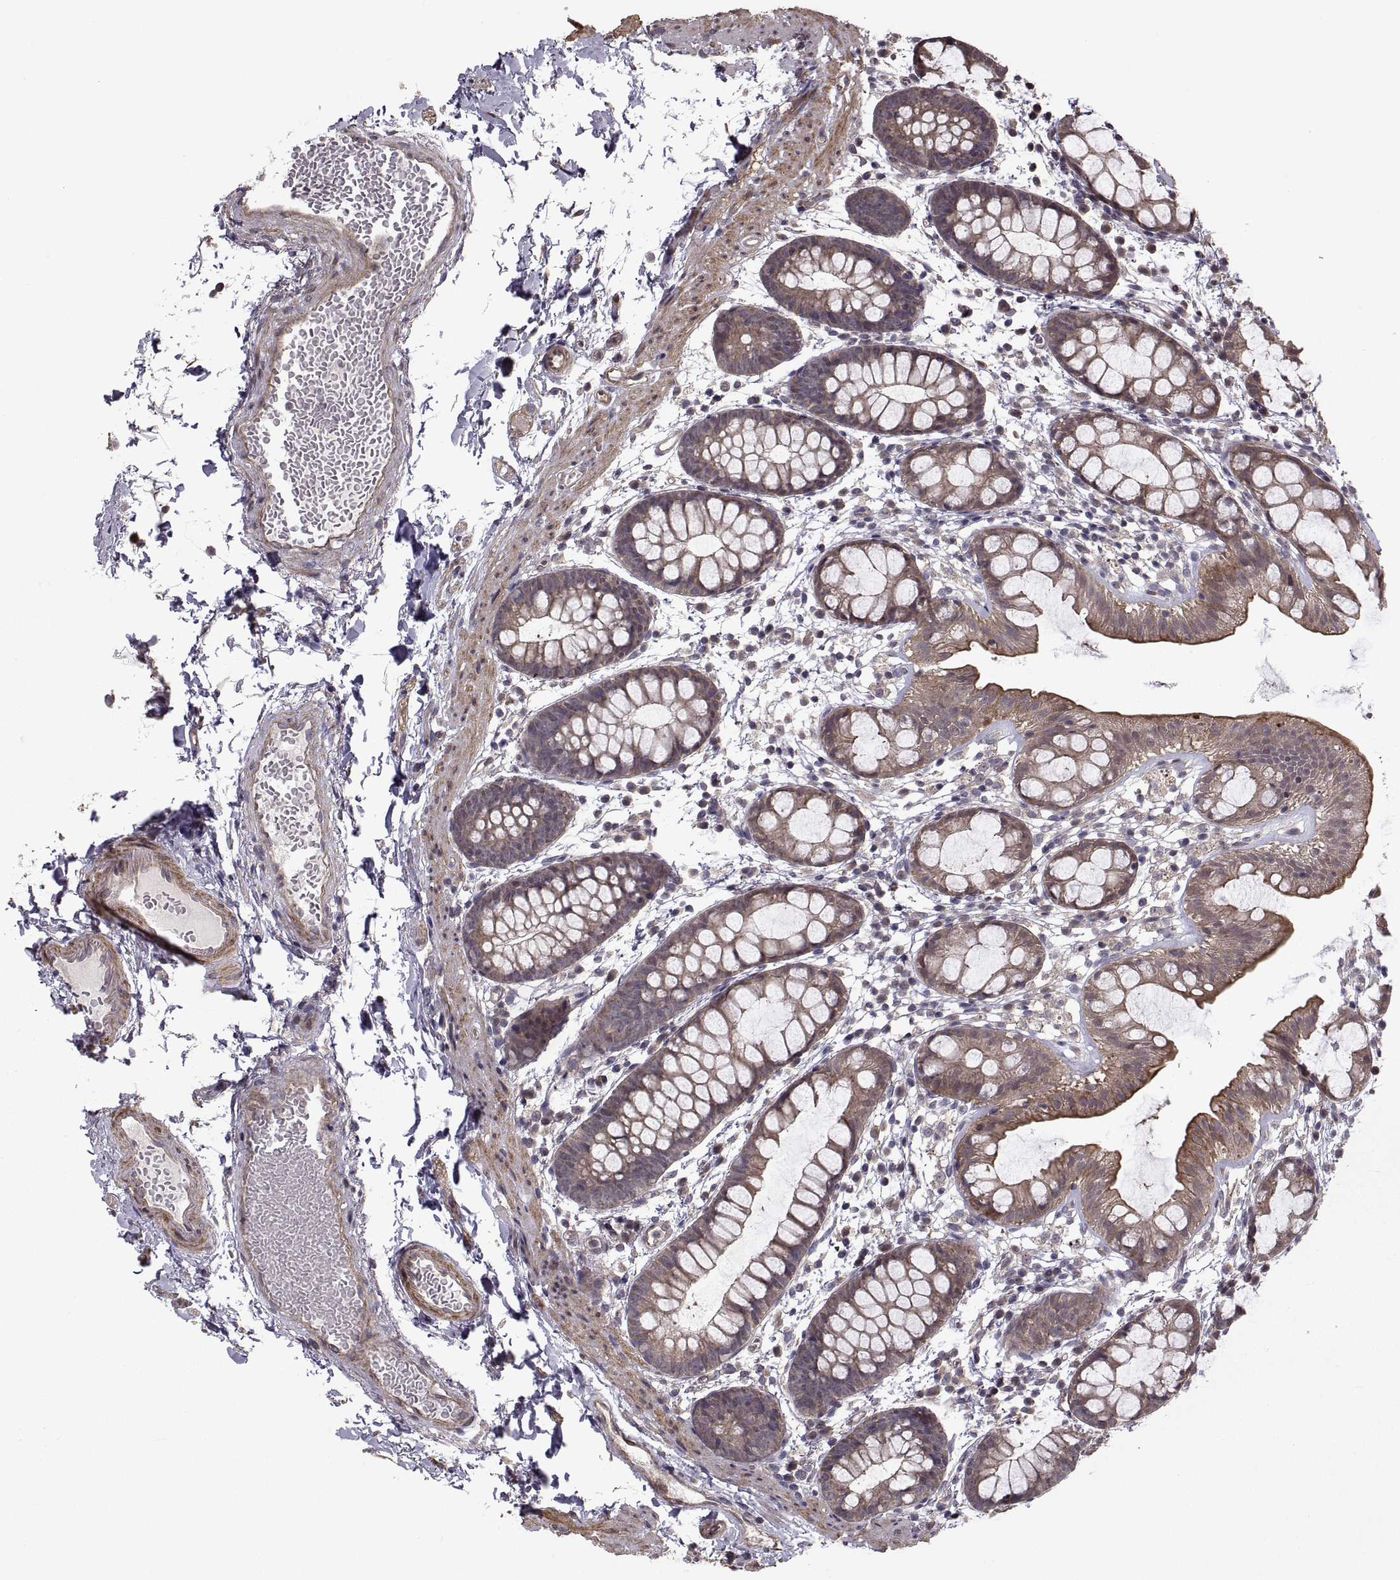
{"staining": {"intensity": "strong", "quantity": "25%-75%", "location": "cytoplasmic/membranous"}, "tissue": "rectum", "cell_type": "Glandular cells", "image_type": "normal", "snomed": [{"axis": "morphology", "description": "Normal tissue, NOS"}, {"axis": "topography", "description": "Rectum"}], "caption": "The immunohistochemical stain shows strong cytoplasmic/membranous expression in glandular cells of normal rectum.", "gene": "PMM2", "patient": {"sex": "male", "age": 57}}